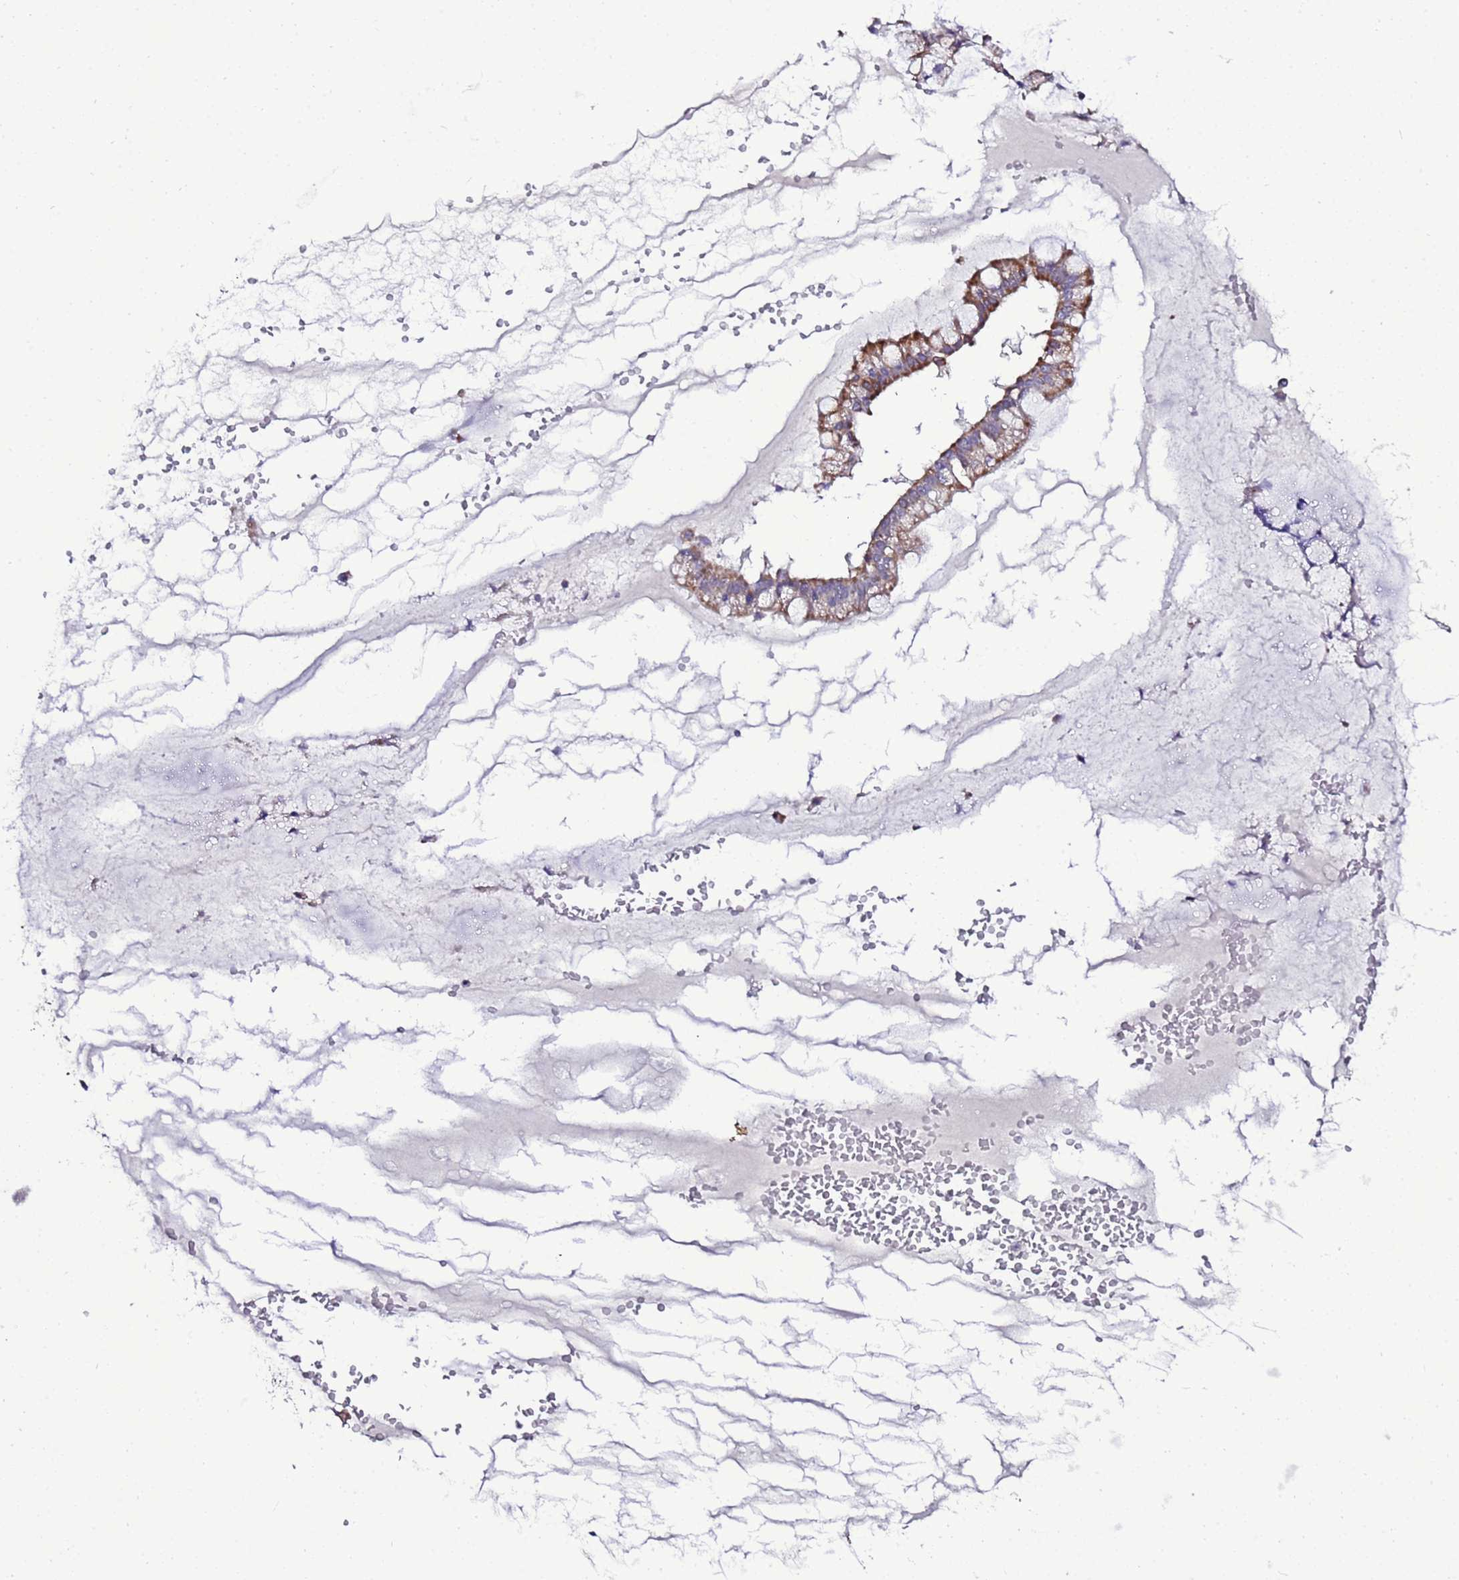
{"staining": {"intensity": "moderate", "quantity": ">75%", "location": "cytoplasmic/membranous"}, "tissue": "ovarian cancer", "cell_type": "Tumor cells", "image_type": "cancer", "snomed": [{"axis": "morphology", "description": "Cystadenocarcinoma, mucinous, NOS"}, {"axis": "topography", "description": "Ovary"}], "caption": "This image exhibits IHC staining of ovarian cancer, with medium moderate cytoplasmic/membranous expression in approximately >75% of tumor cells.", "gene": "DPH6", "patient": {"sex": "female", "age": 73}}